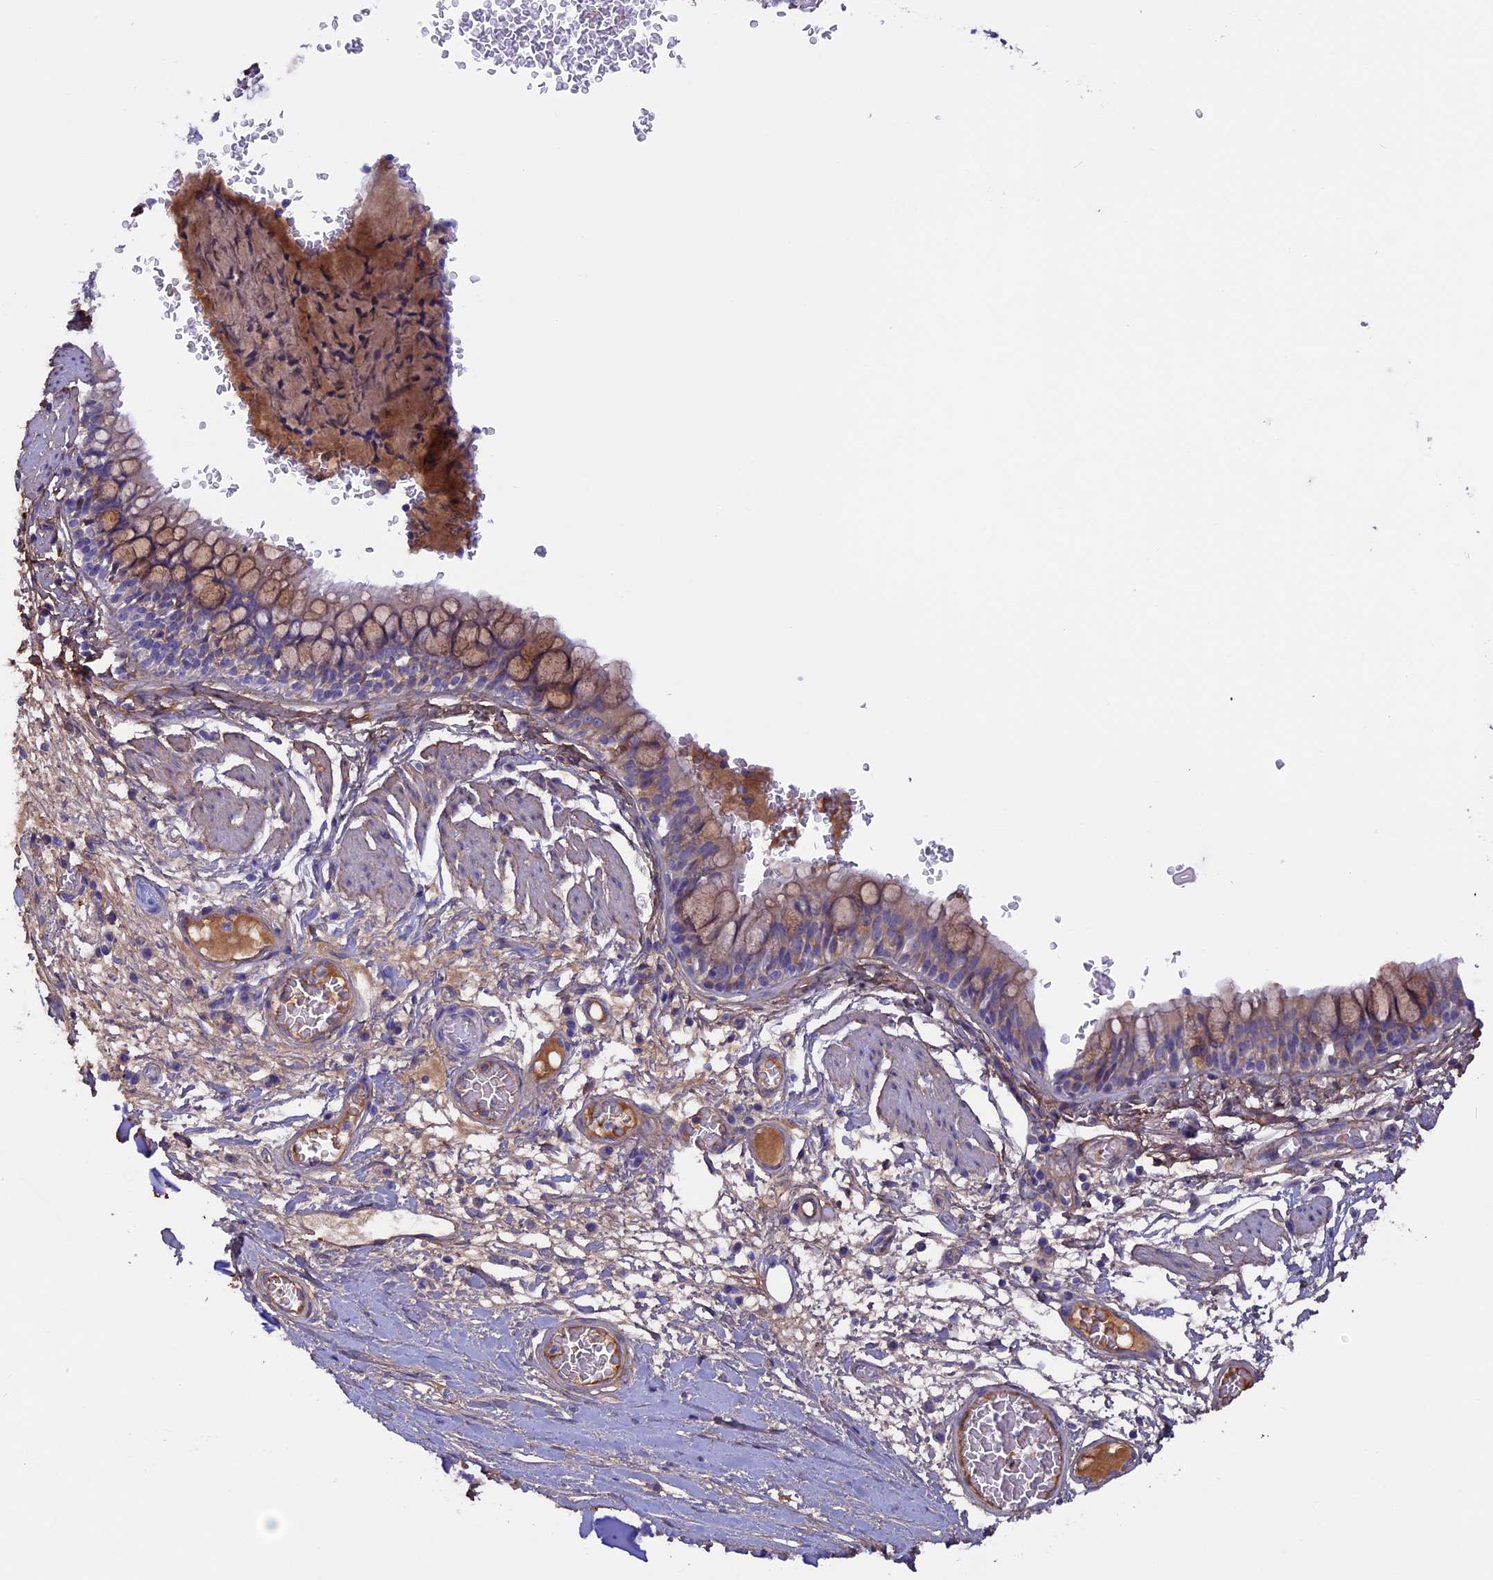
{"staining": {"intensity": "weak", "quantity": ">75%", "location": "cytoplasmic/membranous"}, "tissue": "bronchus", "cell_type": "Respiratory epithelial cells", "image_type": "normal", "snomed": [{"axis": "morphology", "description": "Normal tissue, NOS"}, {"axis": "topography", "description": "Cartilage tissue"}, {"axis": "topography", "description": "Bronchus"}], "caption": "This histopathology image demonstrates immunohistochemistry (IHC) staining of normal human bronchus, with low weak cytoplasmic/membranous staining in about >75% of respiratory epithelial cells.", "gene": "COL4A3", "patient": {"sex": "female", "age": 36}}